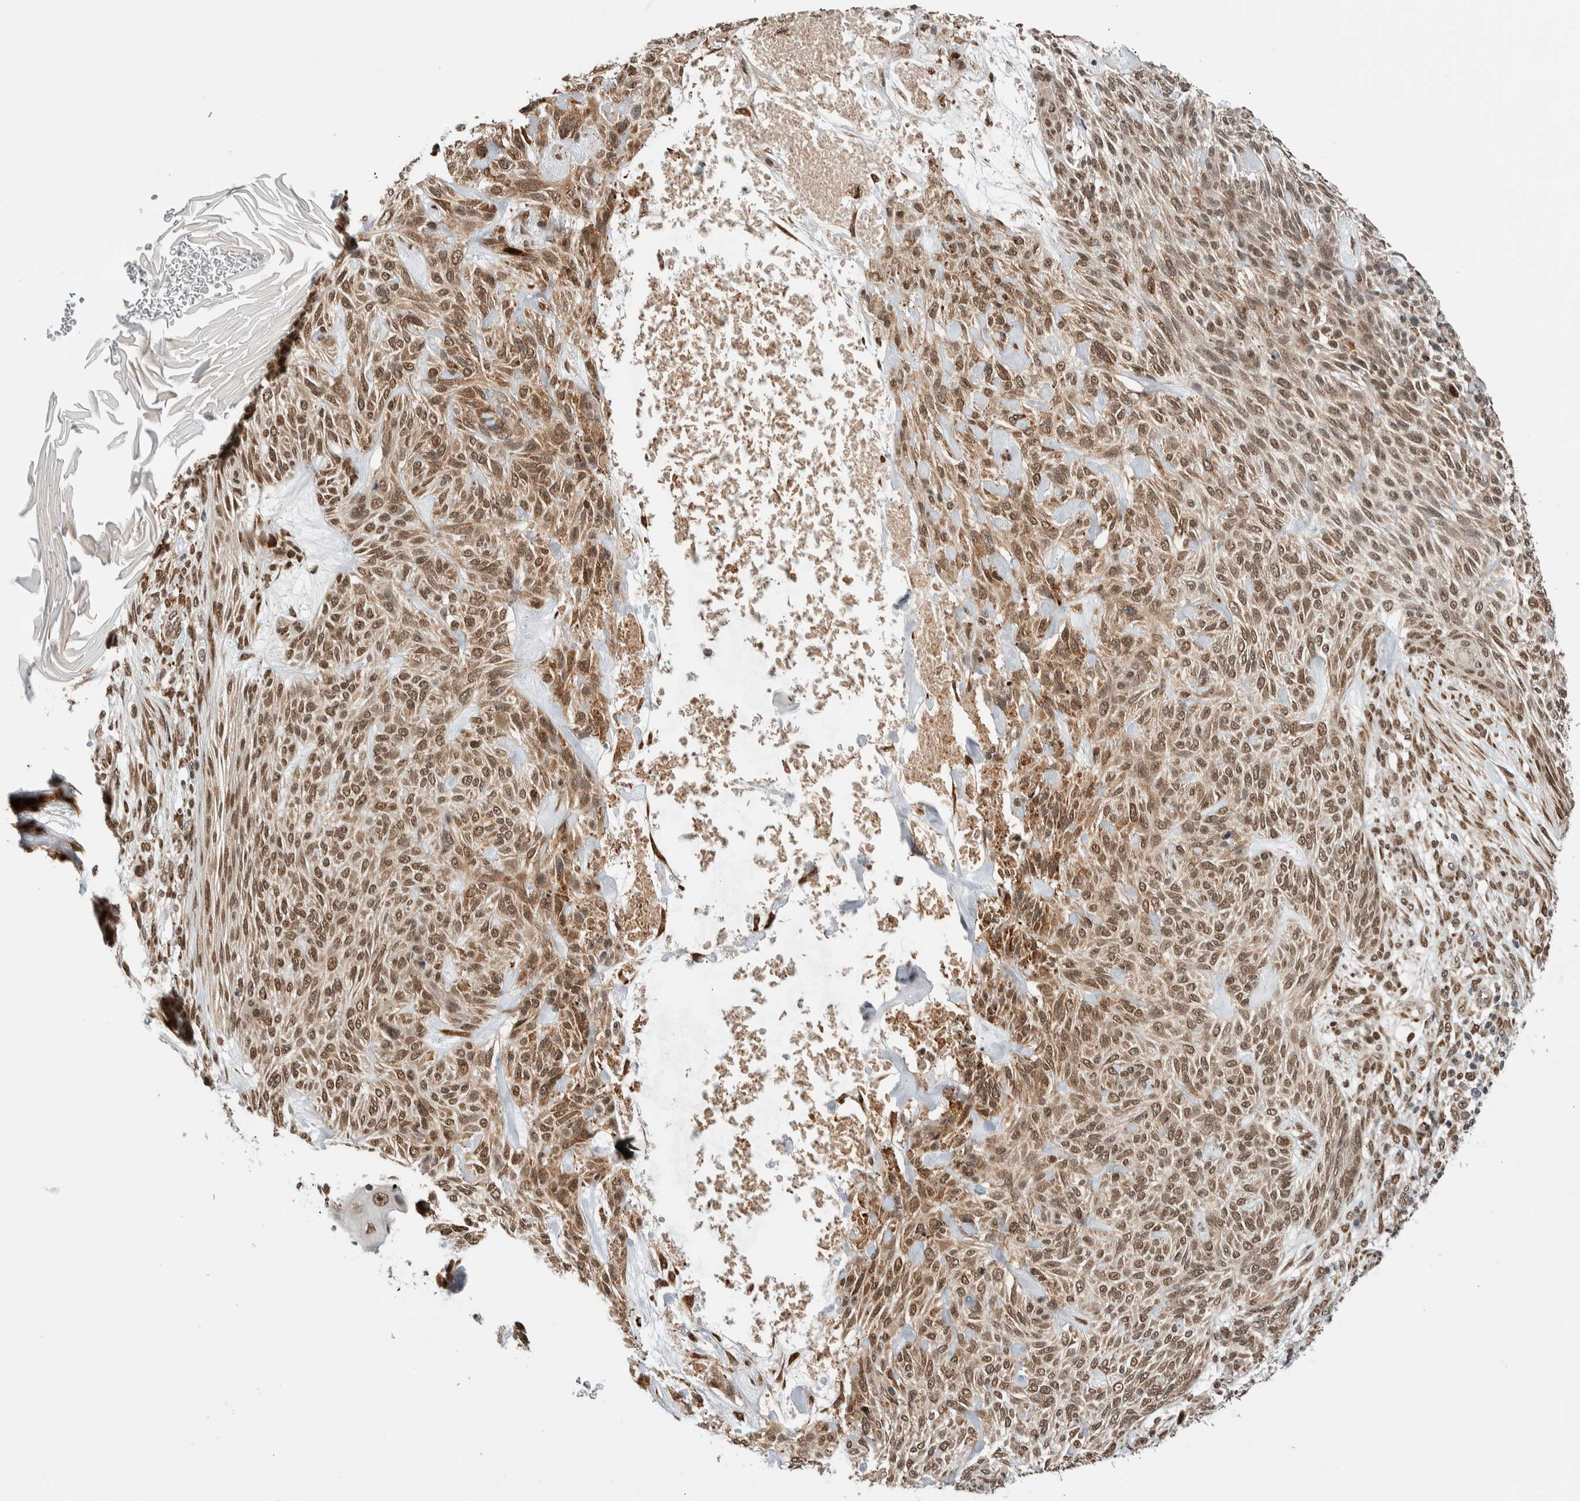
{"staining": {"intensity": "moderate", "quantity": ">75%", "location": "cytoplasmic/membranous,nuclear"}, "tissue": "skin cancer", "cell_type": "Tumor cells", "image_type": "cancer", "snomed": [{"axis": "morphology", "description": "Basal cell carcinoma"}, {"axis": "topography", "description": "Skin"}], "caption": "Approximately >75% of tumor cells in basal cell carcinoma (skin) display moderate cytoplasmic/membranous and nuclear protein expression as visualized by brown immunohistochemical staining.", "gene": "TNRC18", "patient": {"sex": "male", "age": 55}}